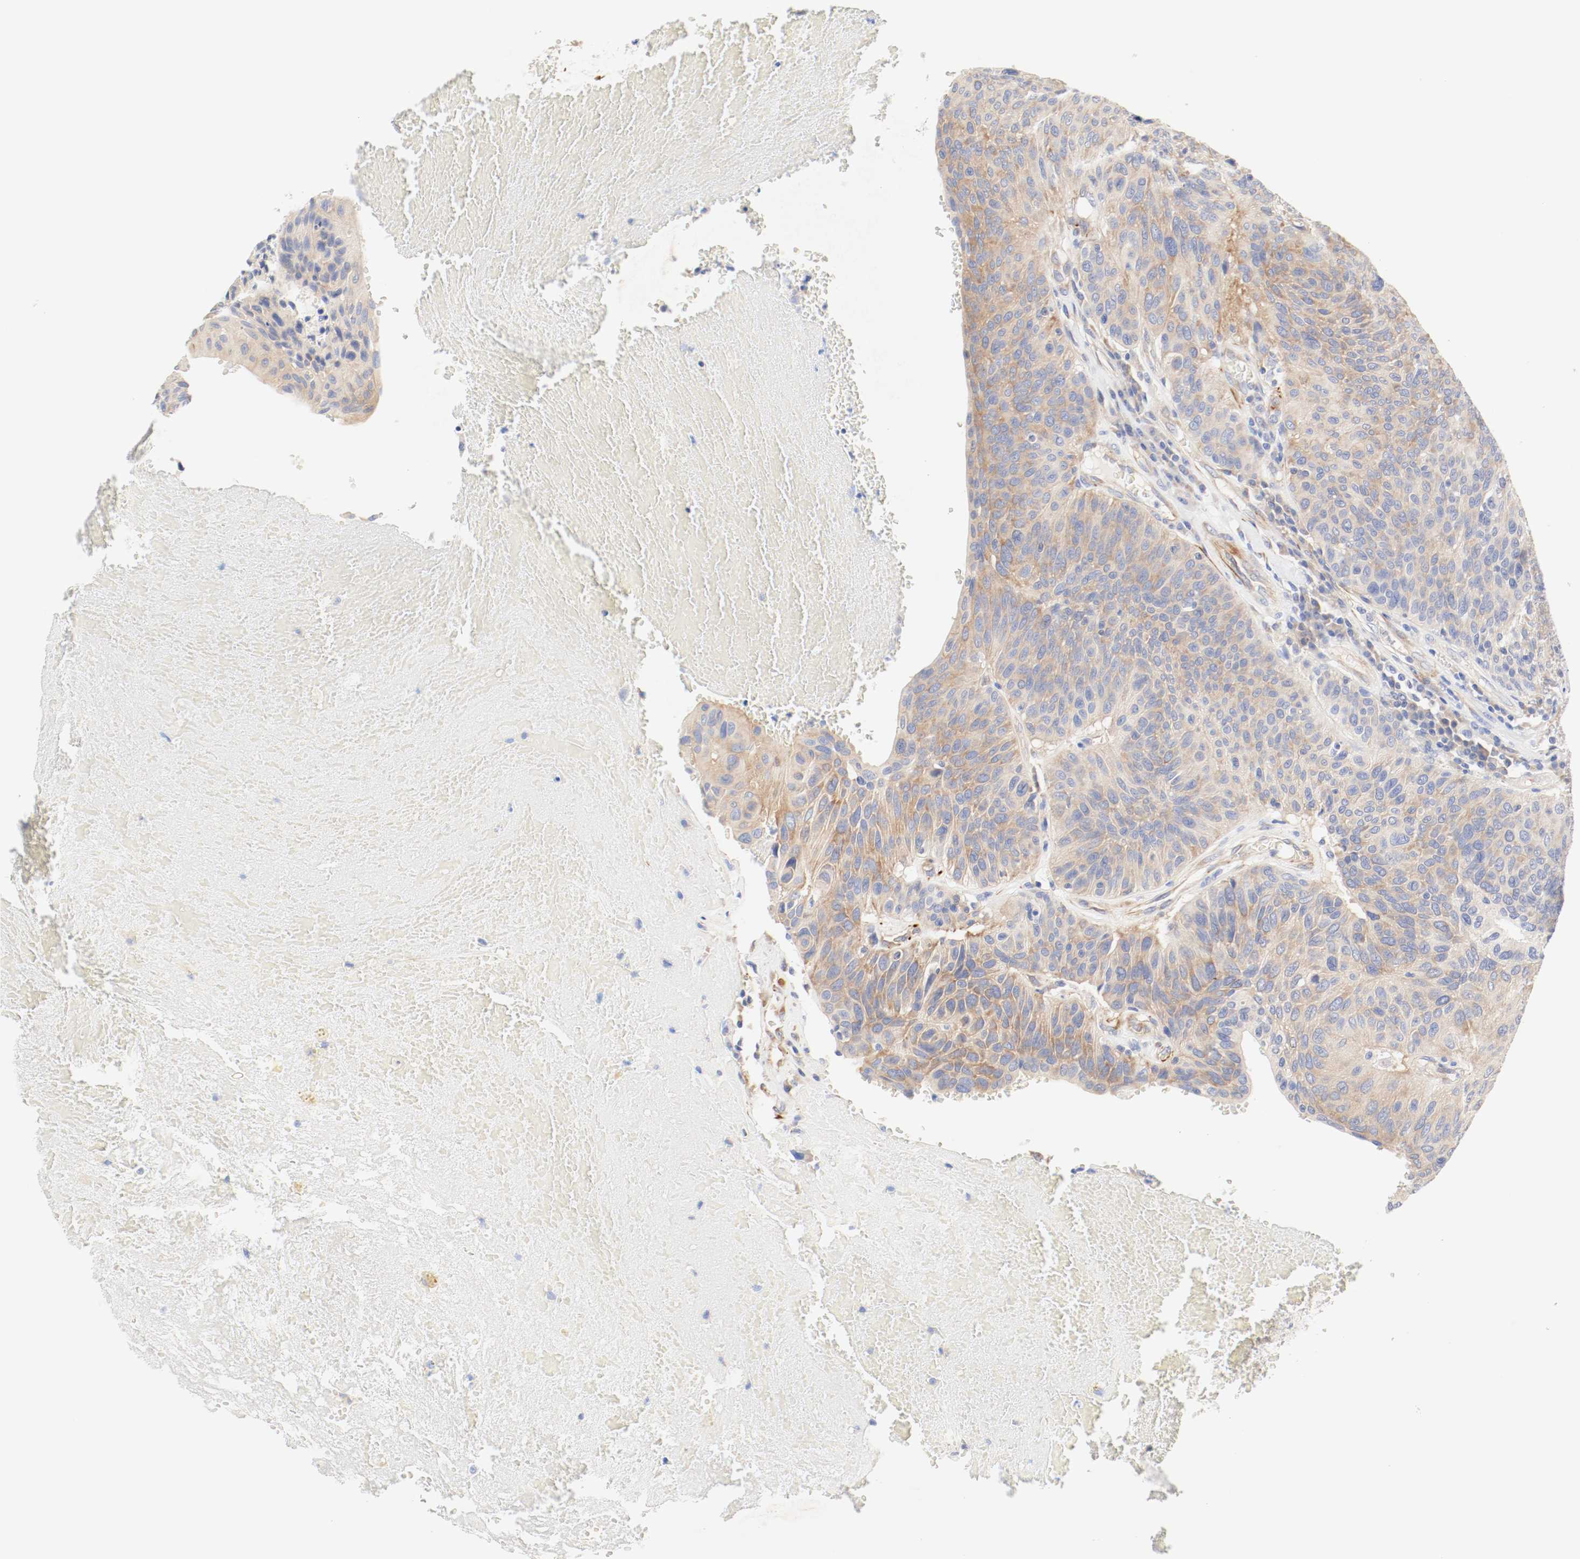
{"staining": {"intensity": "moderate", "quantity": ">75%", "location": "cytoplasmic/membranous"}, "tissue": "urothelial cancer", "cell_type": "Tumor cells", "image_type": "cancer", "snomed": [{"axis": "morphology", "description": "Urothelial carcinoma, High grade"}, {"axis": "topography", "description": "Urinary bladder"}], "caption": "There is medium levels of moderate cytoplasmic/membranous staining in tumor cells of urothelial cancer, as demonstrated by immunohistochemical staining (brown color).", "gene": "GIT1", "patient": {"sex": "male", "age": 66}}